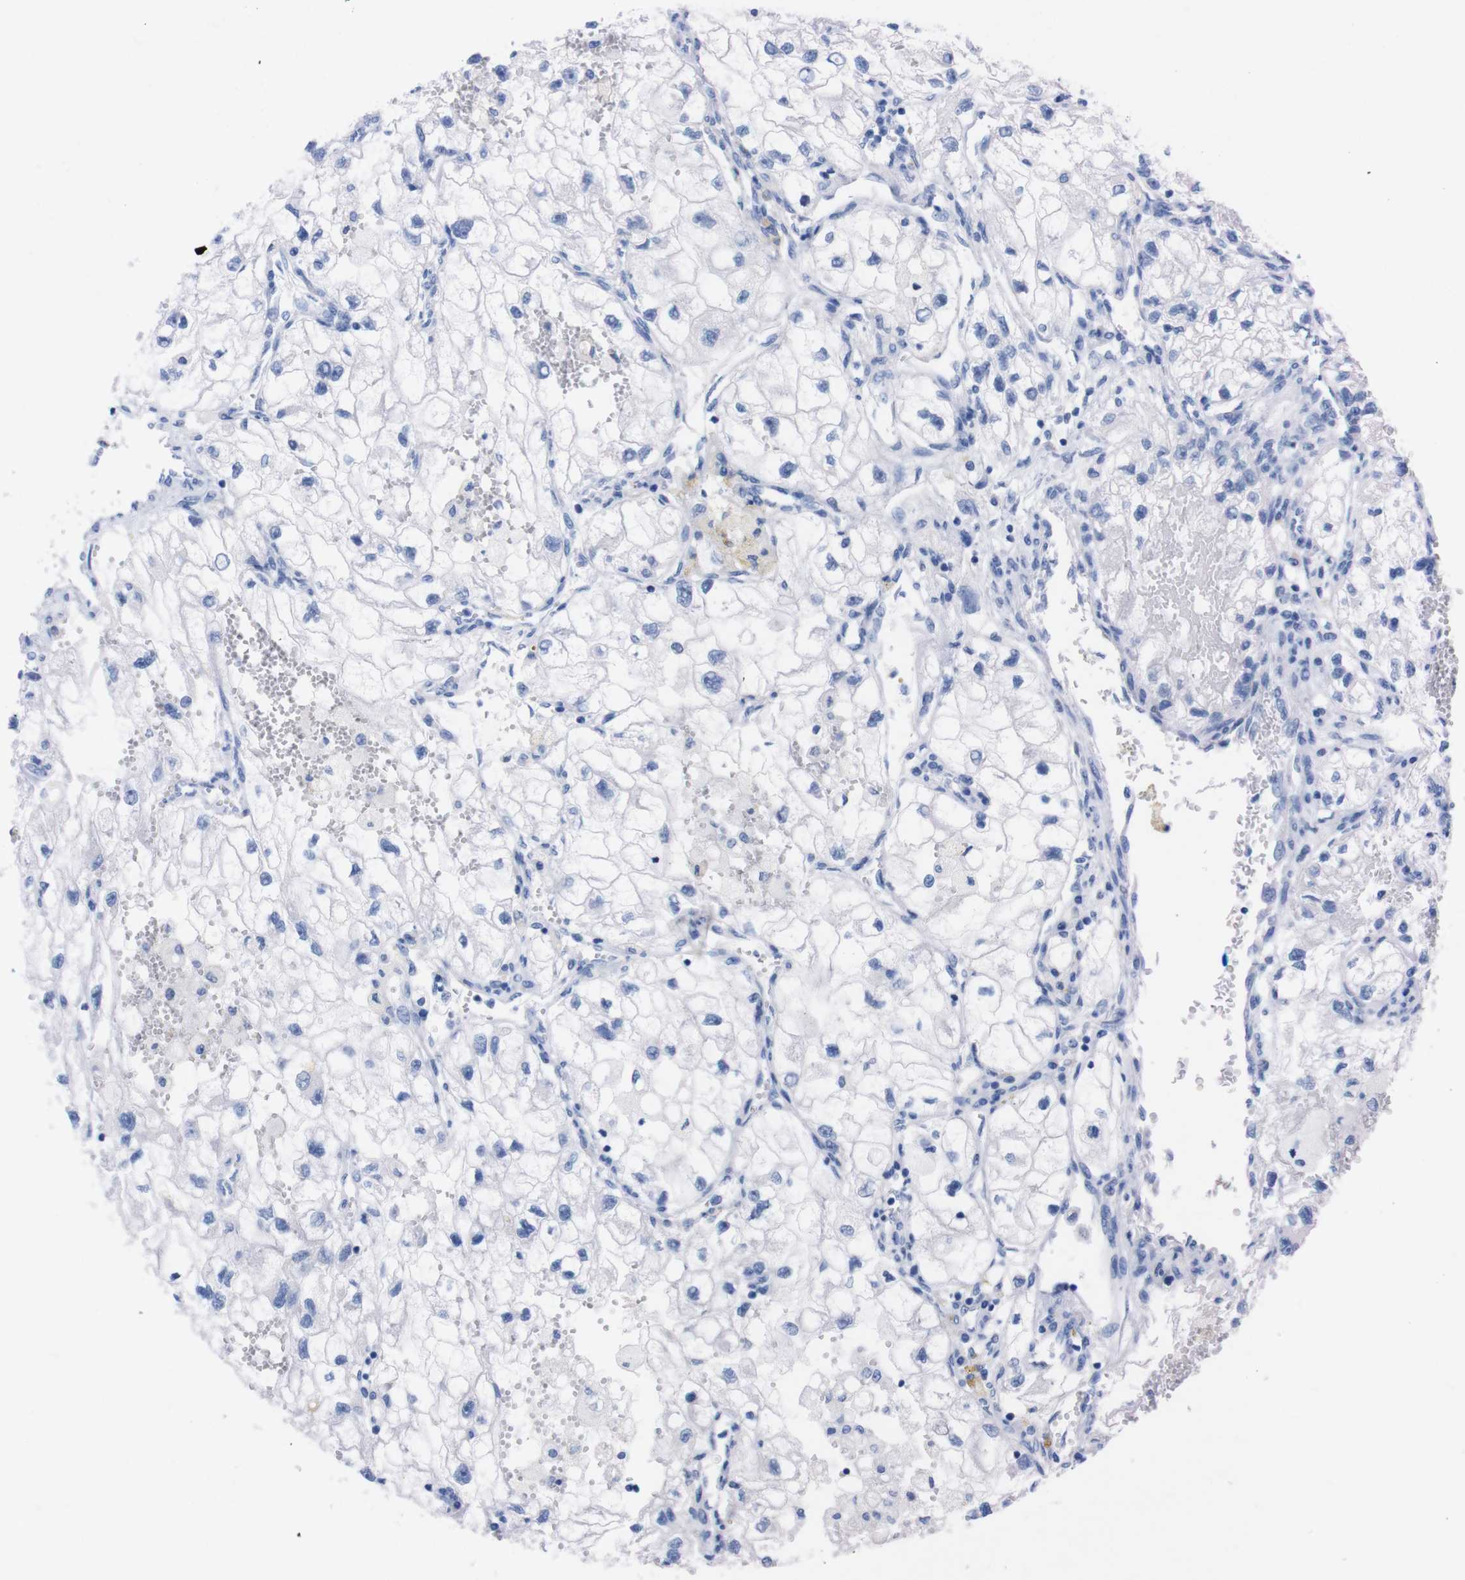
{"staining": {"intensity": "negative", "quantity": "none", "location": "none"}, "tissue": "renal cancer", "cell_type": "Tumor cells", "image_type": "cancer", "snomed": [{"axis": "morphology", "description": "Adenocarcinoma, NOS"}, {"axis": "topography", "description": "Kidney"}], "caption": "Immunohistochemistry histopathology image of neoplastic tissue: renal cancer stained with DAB exhibits no significant protein staining in tumor cells.", "gene": "P2RY12", "patient": {"sex": "female", "age": 70}}